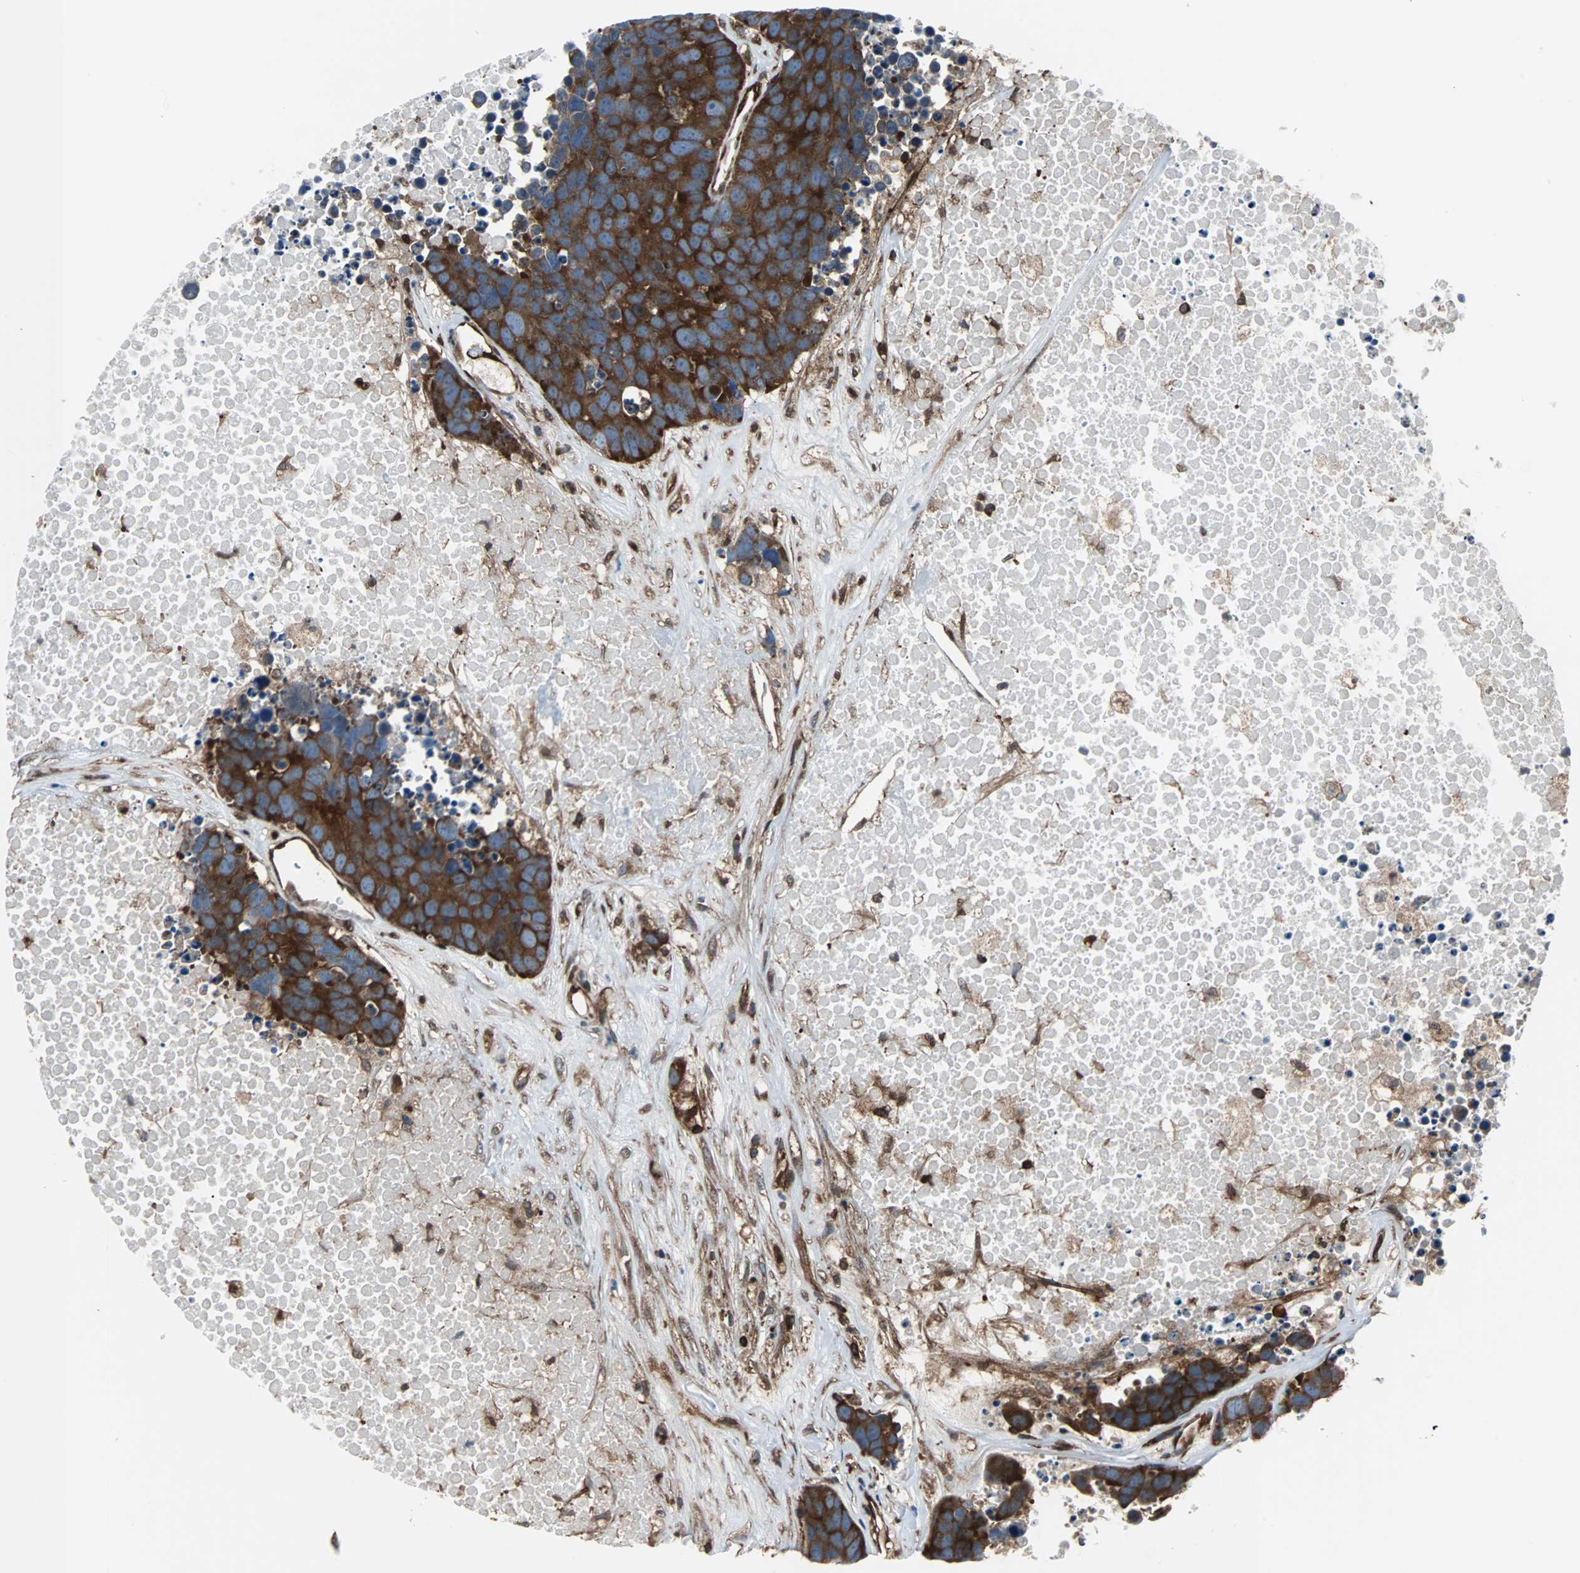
{"staining": {"intensity": "strong", "quantity": ">75%", "location": "cytoplasmic/membranous"}, "tissue": "carcinoid", "cell_type": "Tumor cells", "image_type": "cancer", "snomed": [{"axis": "morphology", "description": "Carcinoid, malignant, NOS"}, {"axis": "topography", "description": "Lung"}], "caption": "Immunohistochemistry image of neoplastic tissue: human carcinoid stained using immunohistochemistry displays high levels of strong protein expression localized specifically in the cytoplasmic/membranous of tumor cells, appearing as a cytoplasmic/membranous brown color.", "gene": "RELA", "patient": {"sex": "male", "age": 60}}